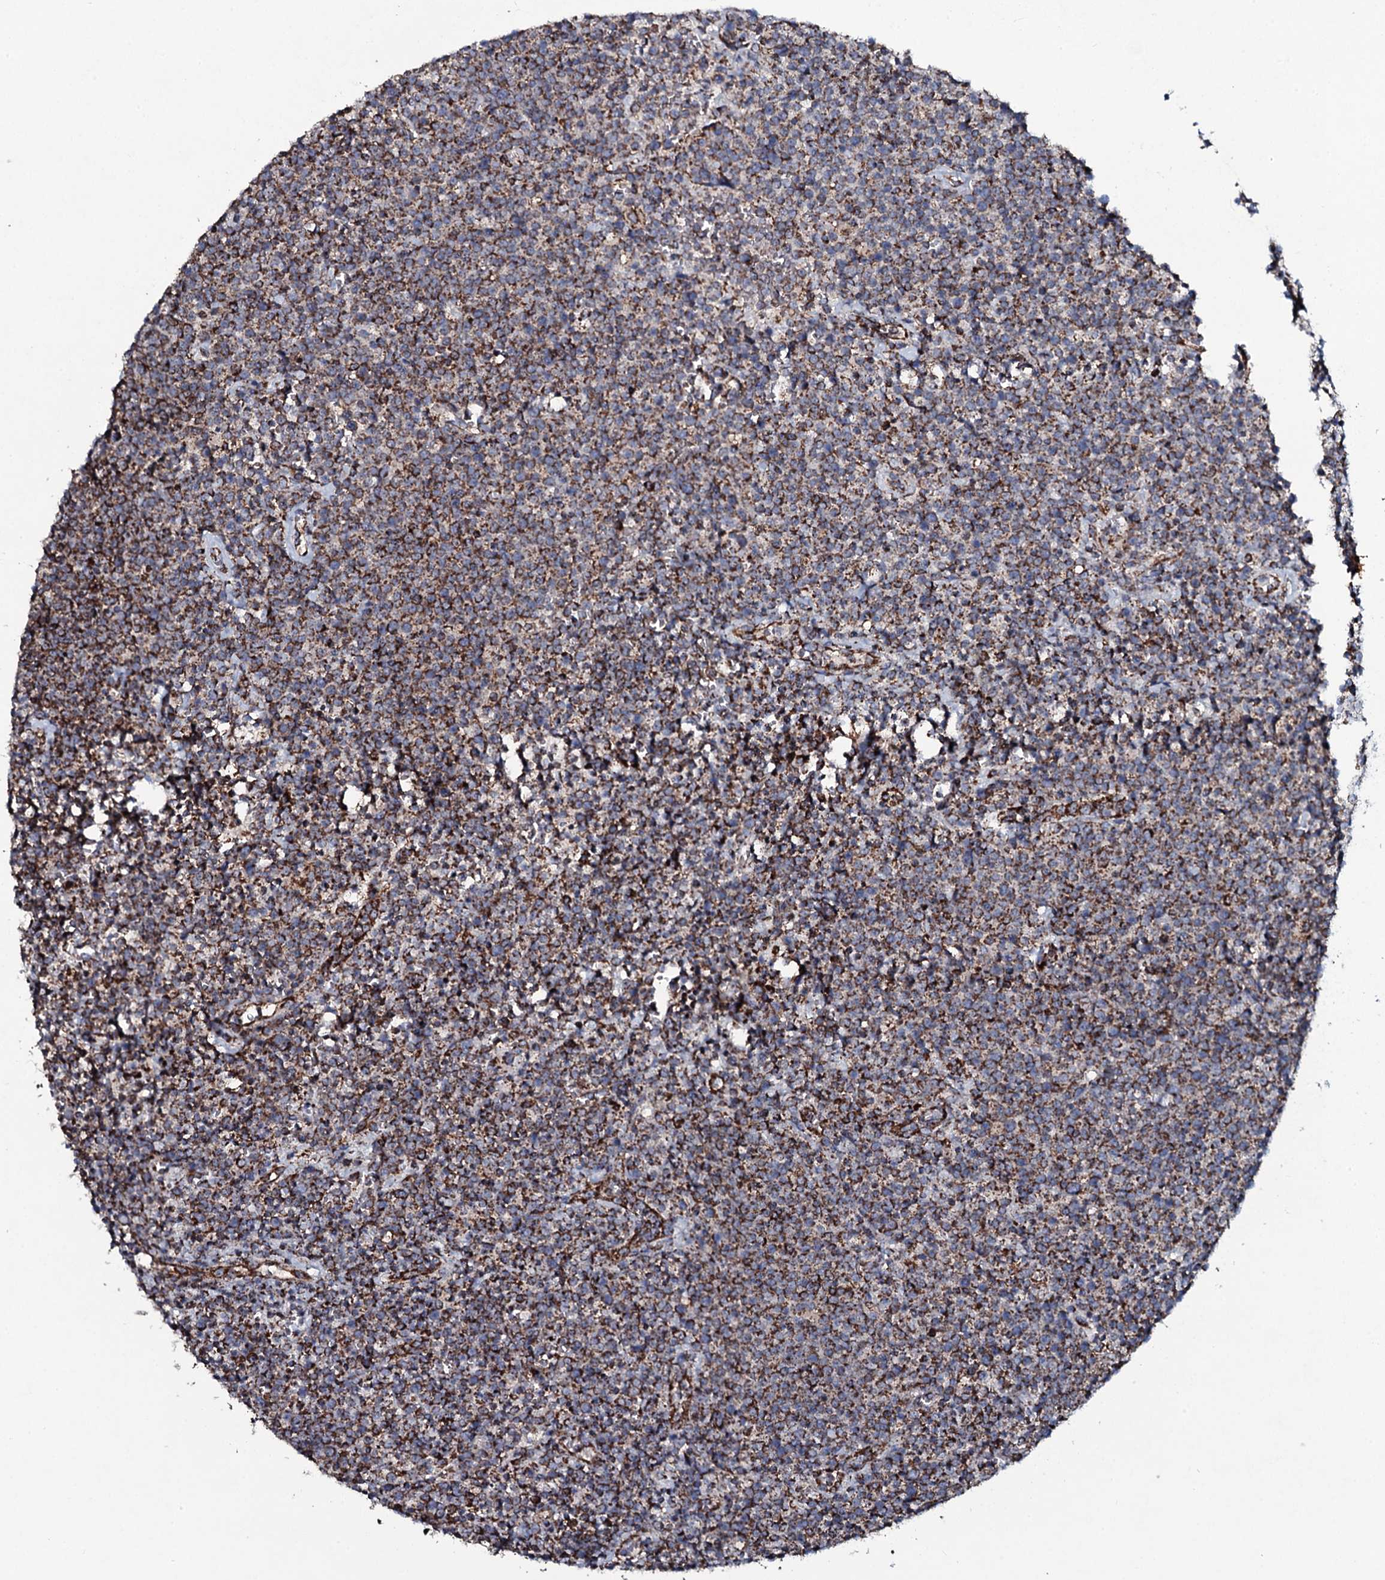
{"staining": {"intensity": "strong", "quantity": "25%-75%", "location": "cytoplasmic/membranous"}, "tissue": "lymphoma", "cell_type": "Tumor cells", "image_type": "cancer", "snomed": [{"axis": "morphology", "description": "Malignant lymphoma, non-Hodgkin's type, High grade"}, {"axis": "topography", "description": "Lymph node"}], "caption": "Immunohistochemical staining of high-grade malignant lymphoma, non-Hodgkin's type shows high levels of strong cytoplasmic/membranous protein staining in about 25%-75% of tumor cells. Immunohistochemistry stains the protein of interest in brown and the nuclei are stained blue.", "gene": "EVC2", "patient": {"sex": "male", "age": 61}}